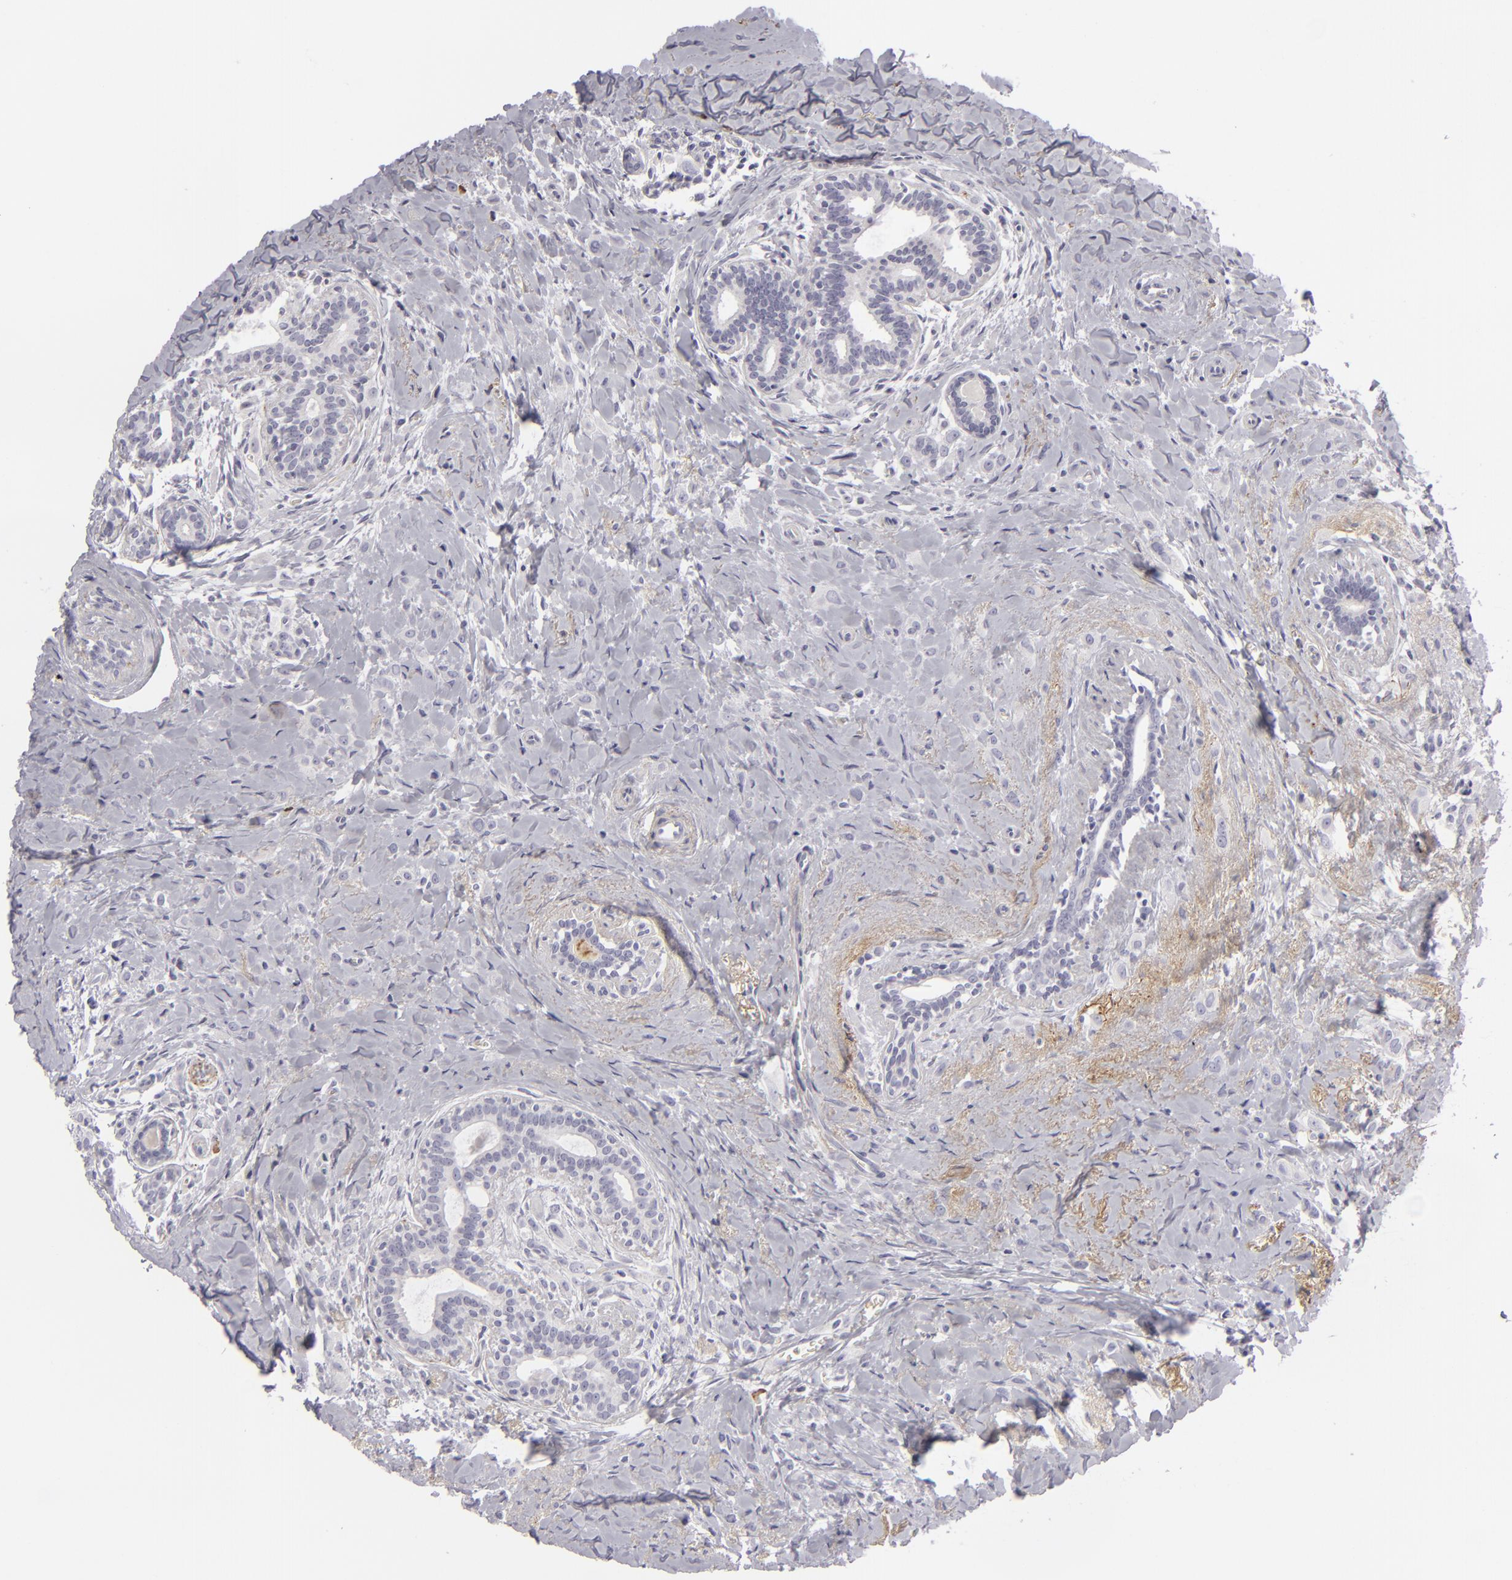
{"staining": {"intensity": "negative", "quantity": "none", "location": "none"}, "tissue": "breast cancer", "cell_type": "Tumor cells", "image_type": "cancer", "snomed": [{"axis": "morphology", "description": "Lobular carcinoma"}, {"axis": "topography", "description": "Breast"}], "caption": "Tumor cells are negative for brown protein staining in breast lobular carcinoma. (DAB IHC visualized using brightfield microscopy, high magnification).", "gene": "C9", "patient": {"sex": "female", "age": 57}}